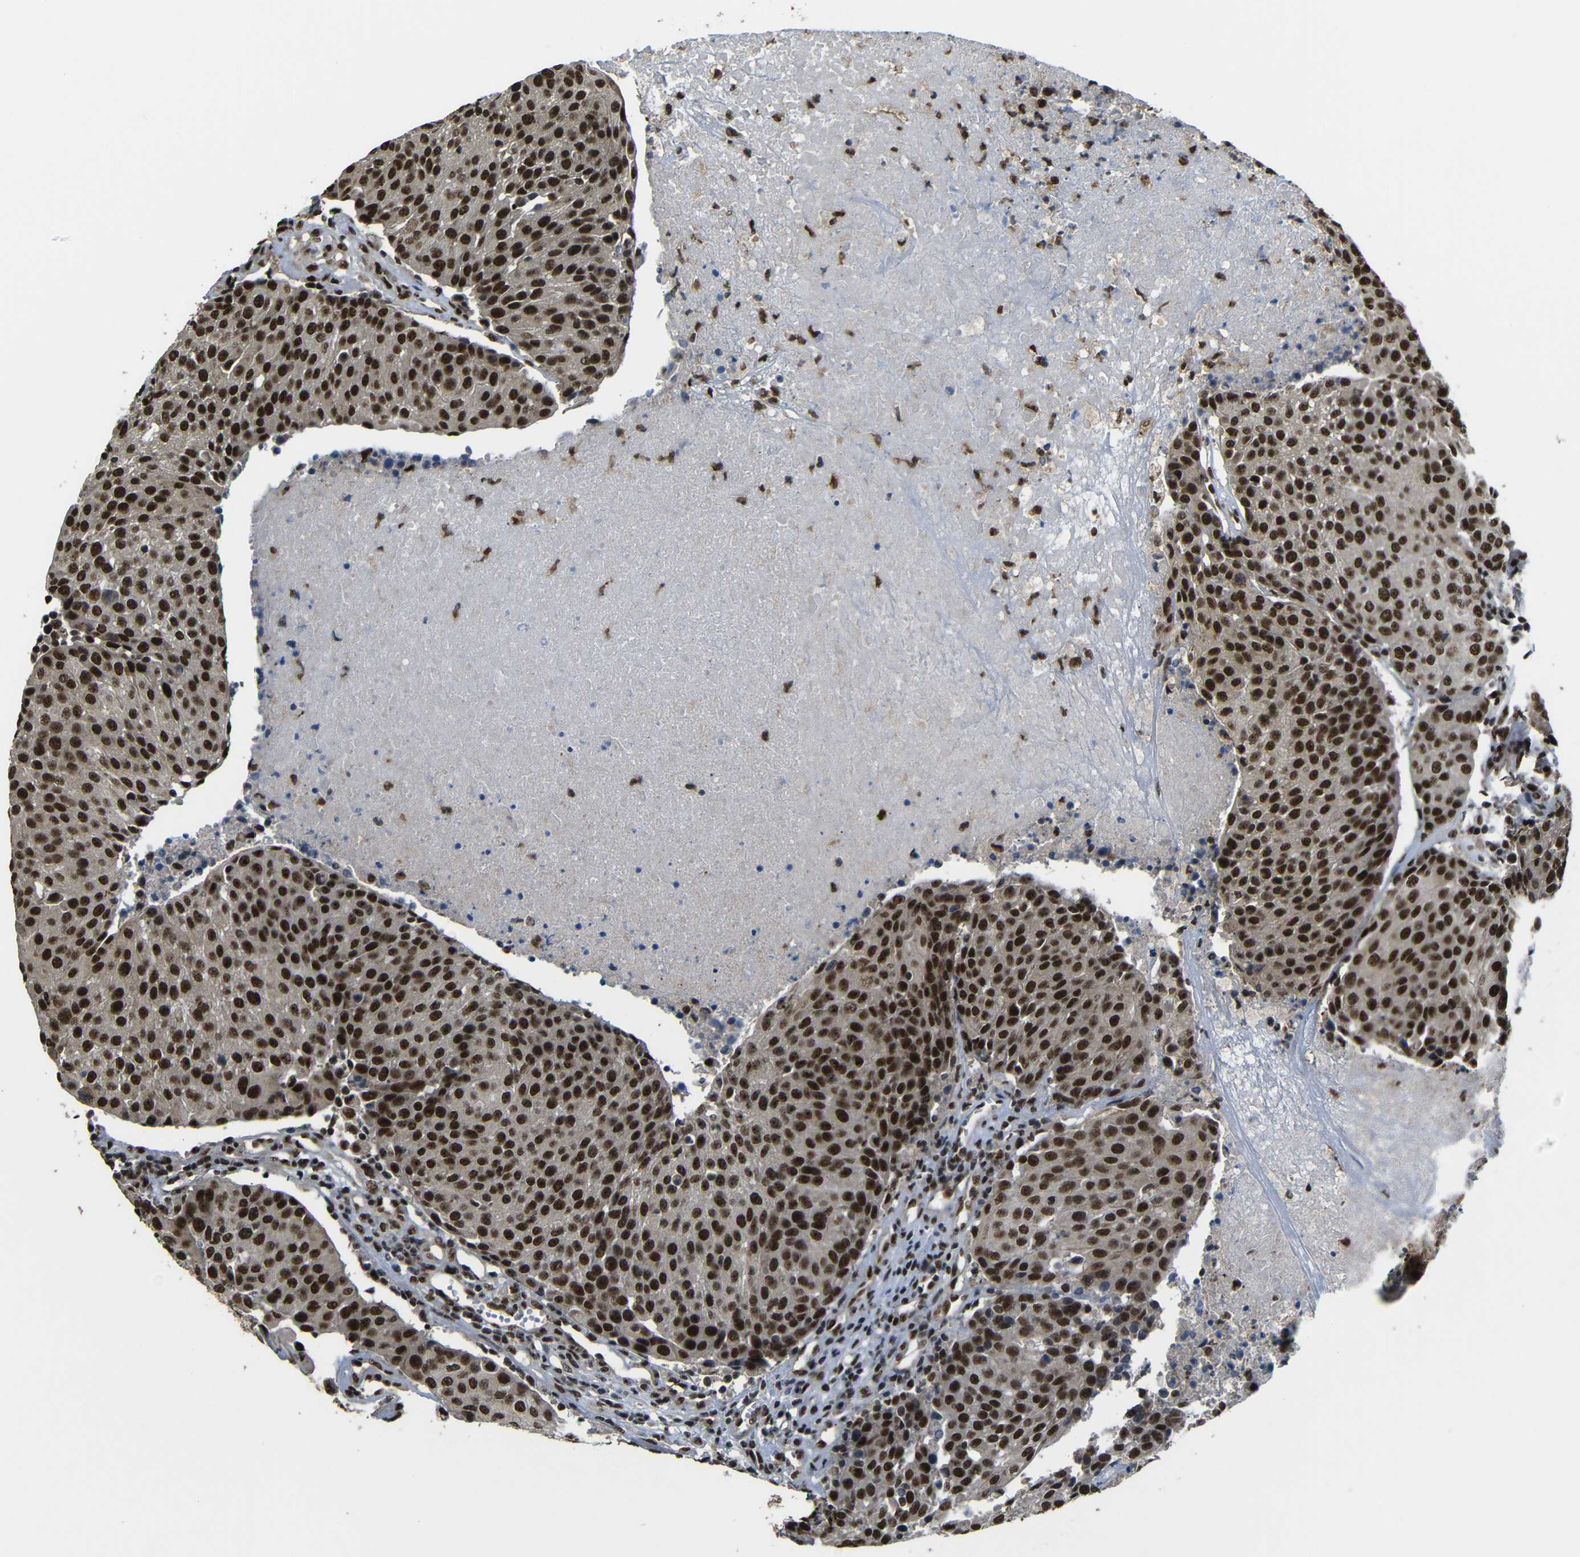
{"staining": {"intensity": "strong", "quantity": ">75%", "location": "cytoplasmic/membranous,nuclear"}, "tissue": "urothelial cancer", "cell_type": "Tumor cells", "image_type": "cancer", "snomed": [{"axis": "morphology", "description": "Urothelial carcinoma, High grade"}, {"axis": "topography", "description": "Urinary bladder"}], "caption": "The micrograph exhibits immunohistochemical staining of high-grade urothelial carcinoma. There is strong cytoplasmic/membranous and nuclear positivity is identified in approximately >75% of tumor cells. Using DAB (3,3'-diaminobenzidine) (brown) and hematoxylin (blue) stains, captured at high magnification using brightfield microscopy.", "gene": "TCF7L2", "patient": {"sex": "female", "age": 85}}